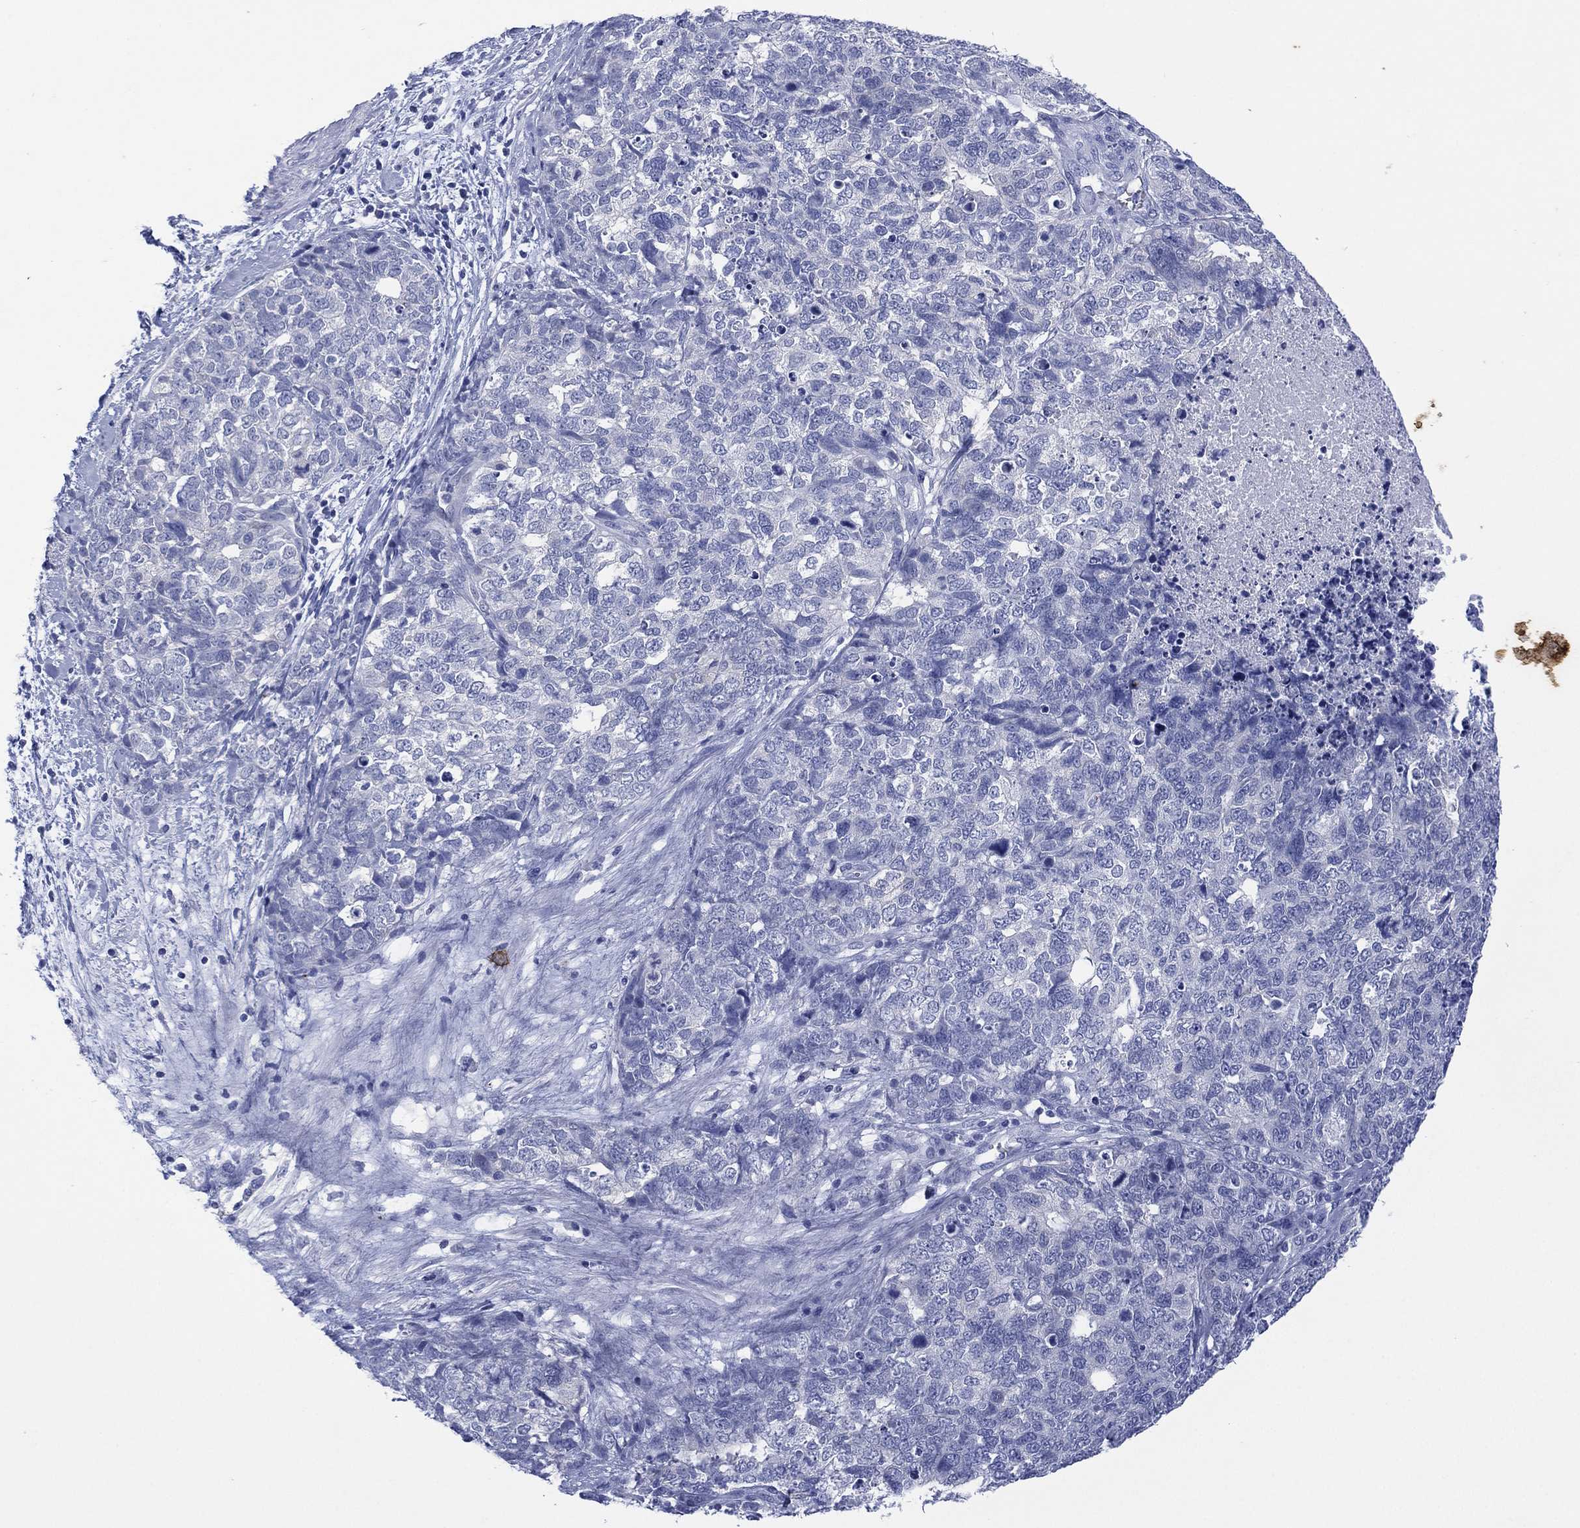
{"staining": {"intensity": "negative", "quantity": "none", "location": "none"}, "tissue": "cervical cancer", "cell_type": "Tumor cells", "image_type": "cancer", "snomed": [{"axis": "morphology", "description": "Squamous cell carcinoma, NOS"}, {"axis": "topography", "description": "Cervix"}], "caption": "Immunohistochemical staining of human cervical cancer (squamous cell carcinoma) exhibits no significant expression in tumor cells.", "gene": "DSG1", "patient": {"sex": "female", "age": 63}}